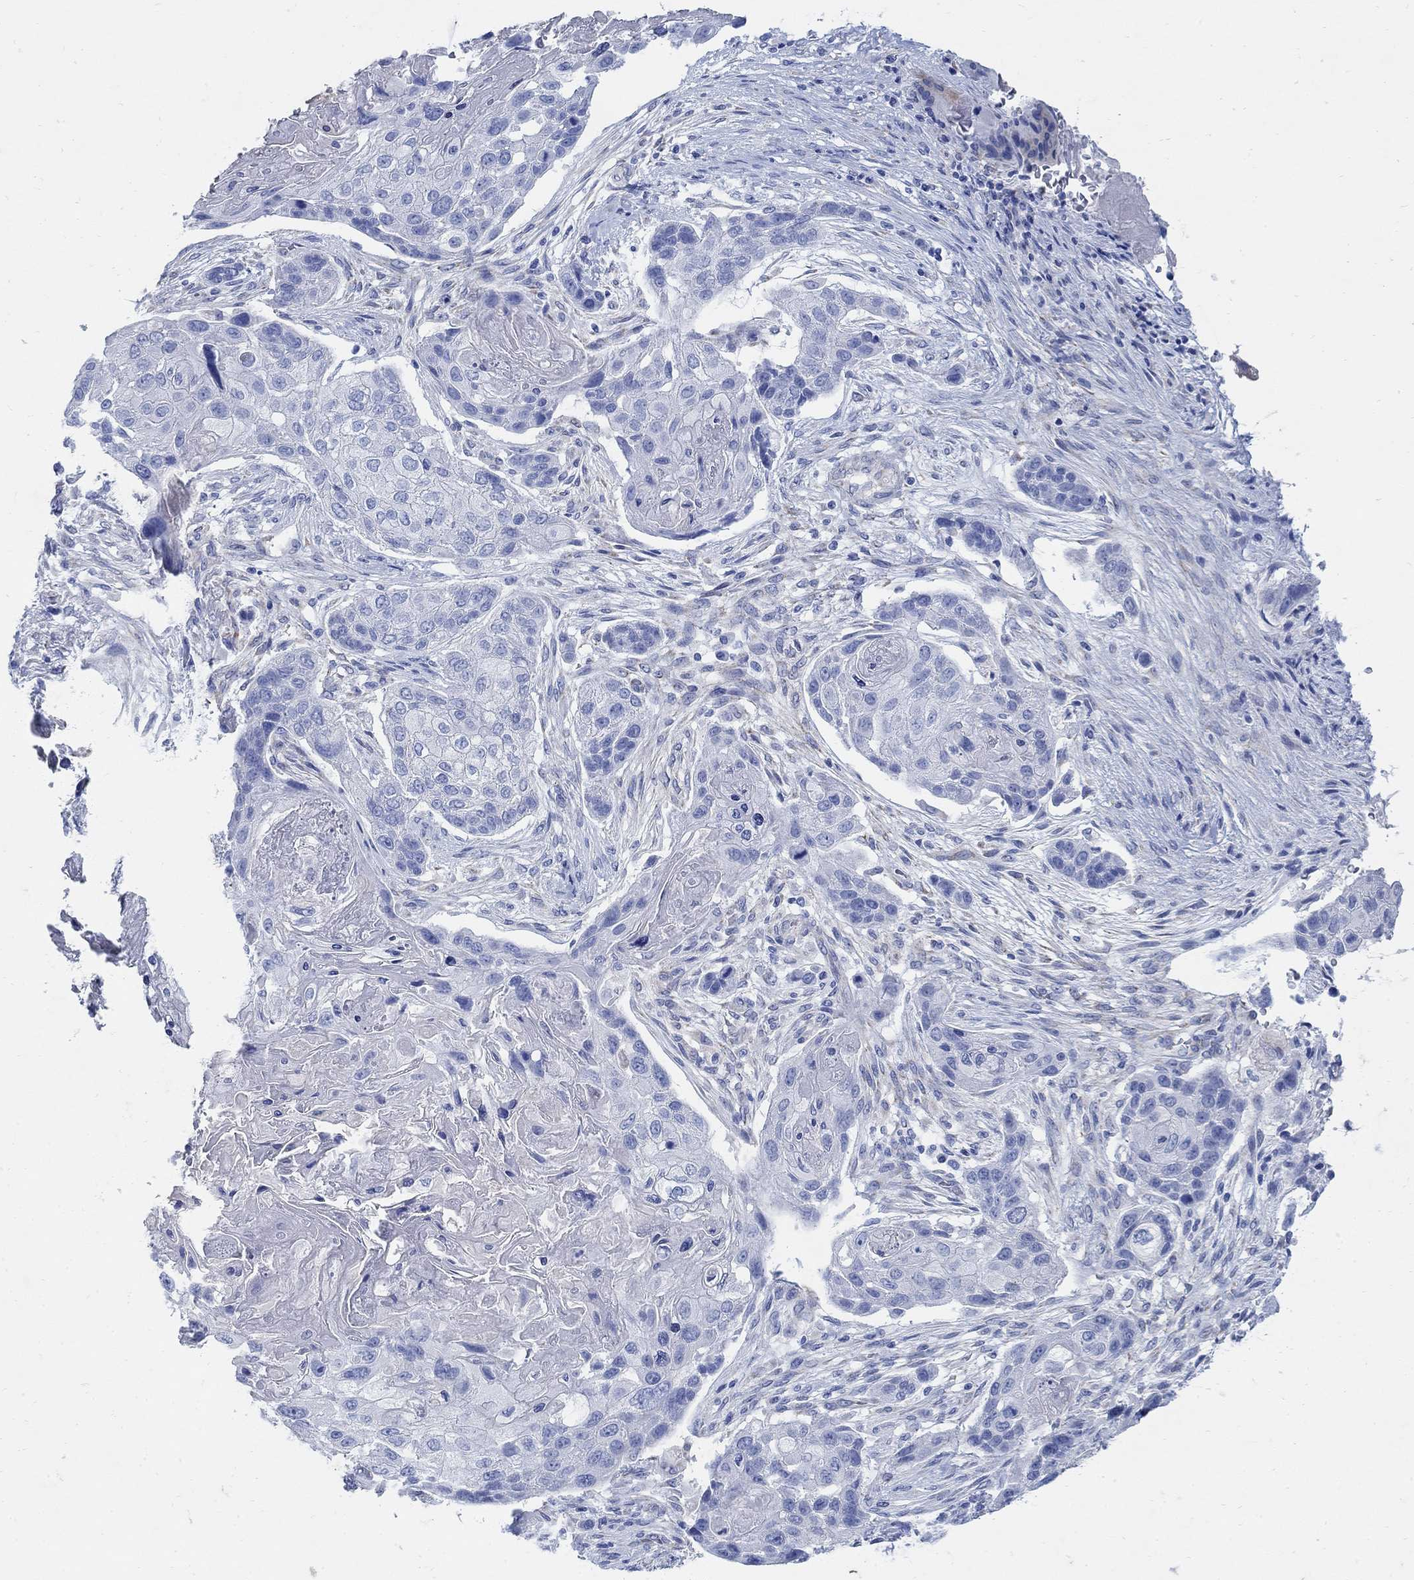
{"staining": {"intensity": "negative", "quantity": "none", "location": "none"}, "tissue": "lung cancer", "cell_type": "Tumor cells", "image_type": "cancer", "snomed": [{"axis": "morphology", "description": "Normal tissue, NOS"}, {"axis": "morphology", "description": "Squamous cell carcinoma, NOS"}, {"axis": "topography", "description": "Bronchus"}, {"axis": "topography", "description": "Lung"}], "caption": "The immunohistochemistry (IHC) micrograph has no significant positivity in tumor cells of squamous cell carcinoma (lung) tissue.", "gene": "ZDHHC14", "patient": {"sex": "male", "age": 69}}